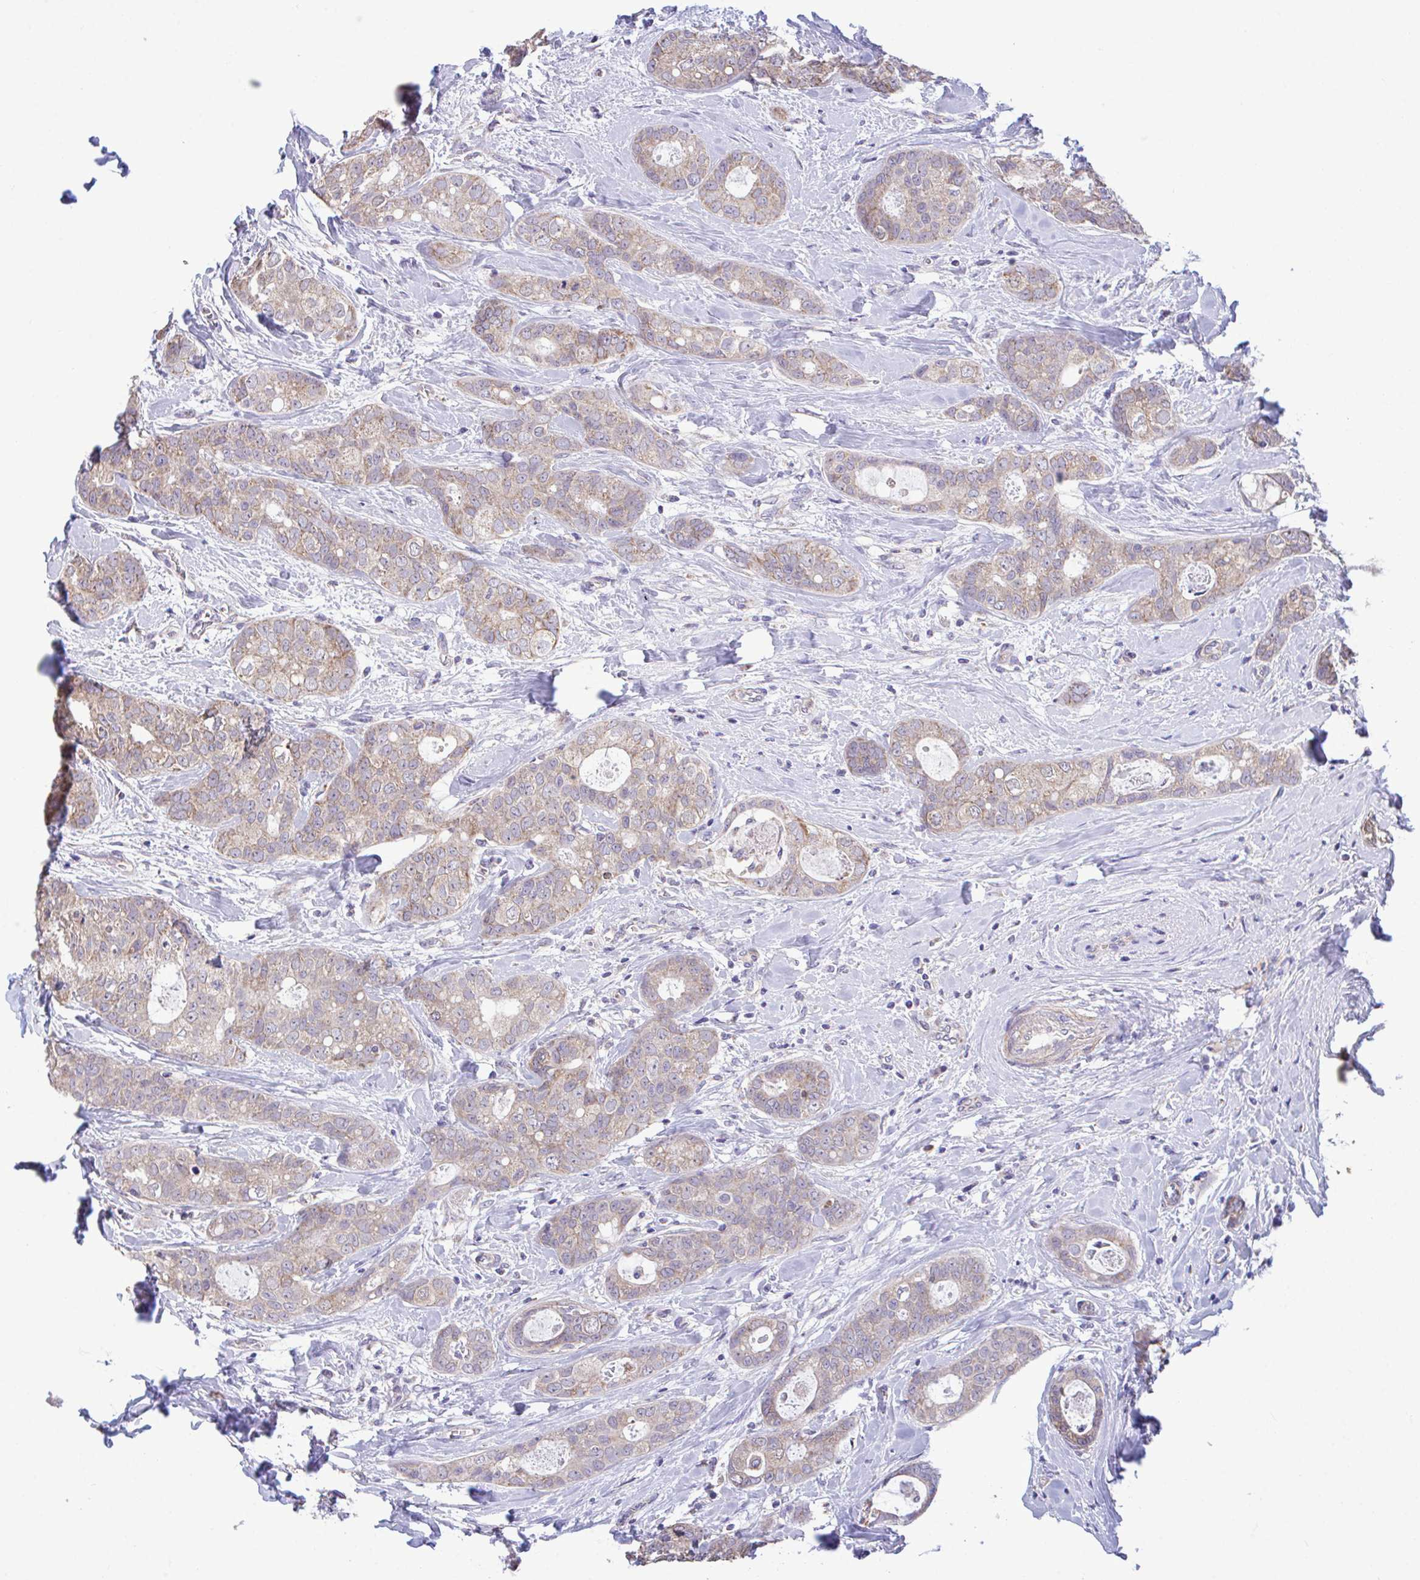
{"staining": {"intensity": "weak", "quantity": ">75%", "location": "cytoplasmic/membranous"}, "tissue": "breast cancer", "cell_type": "Tumor cells", "image_type": "cancer", "snomed": [{"axis": "morphology", "description": "Duct carcinoma"}, {"axis": "topography", "description": "Breast"}], "caption": "Approximately >75% of tumor cells in breast cancer (invasive ductal carcinoma) show weak cytoplasmic/membranous protein expression as visualized by brown immunohistochemical staining.", "gene": "SARS2", "patient": {"sex": "female", "age": 45}}